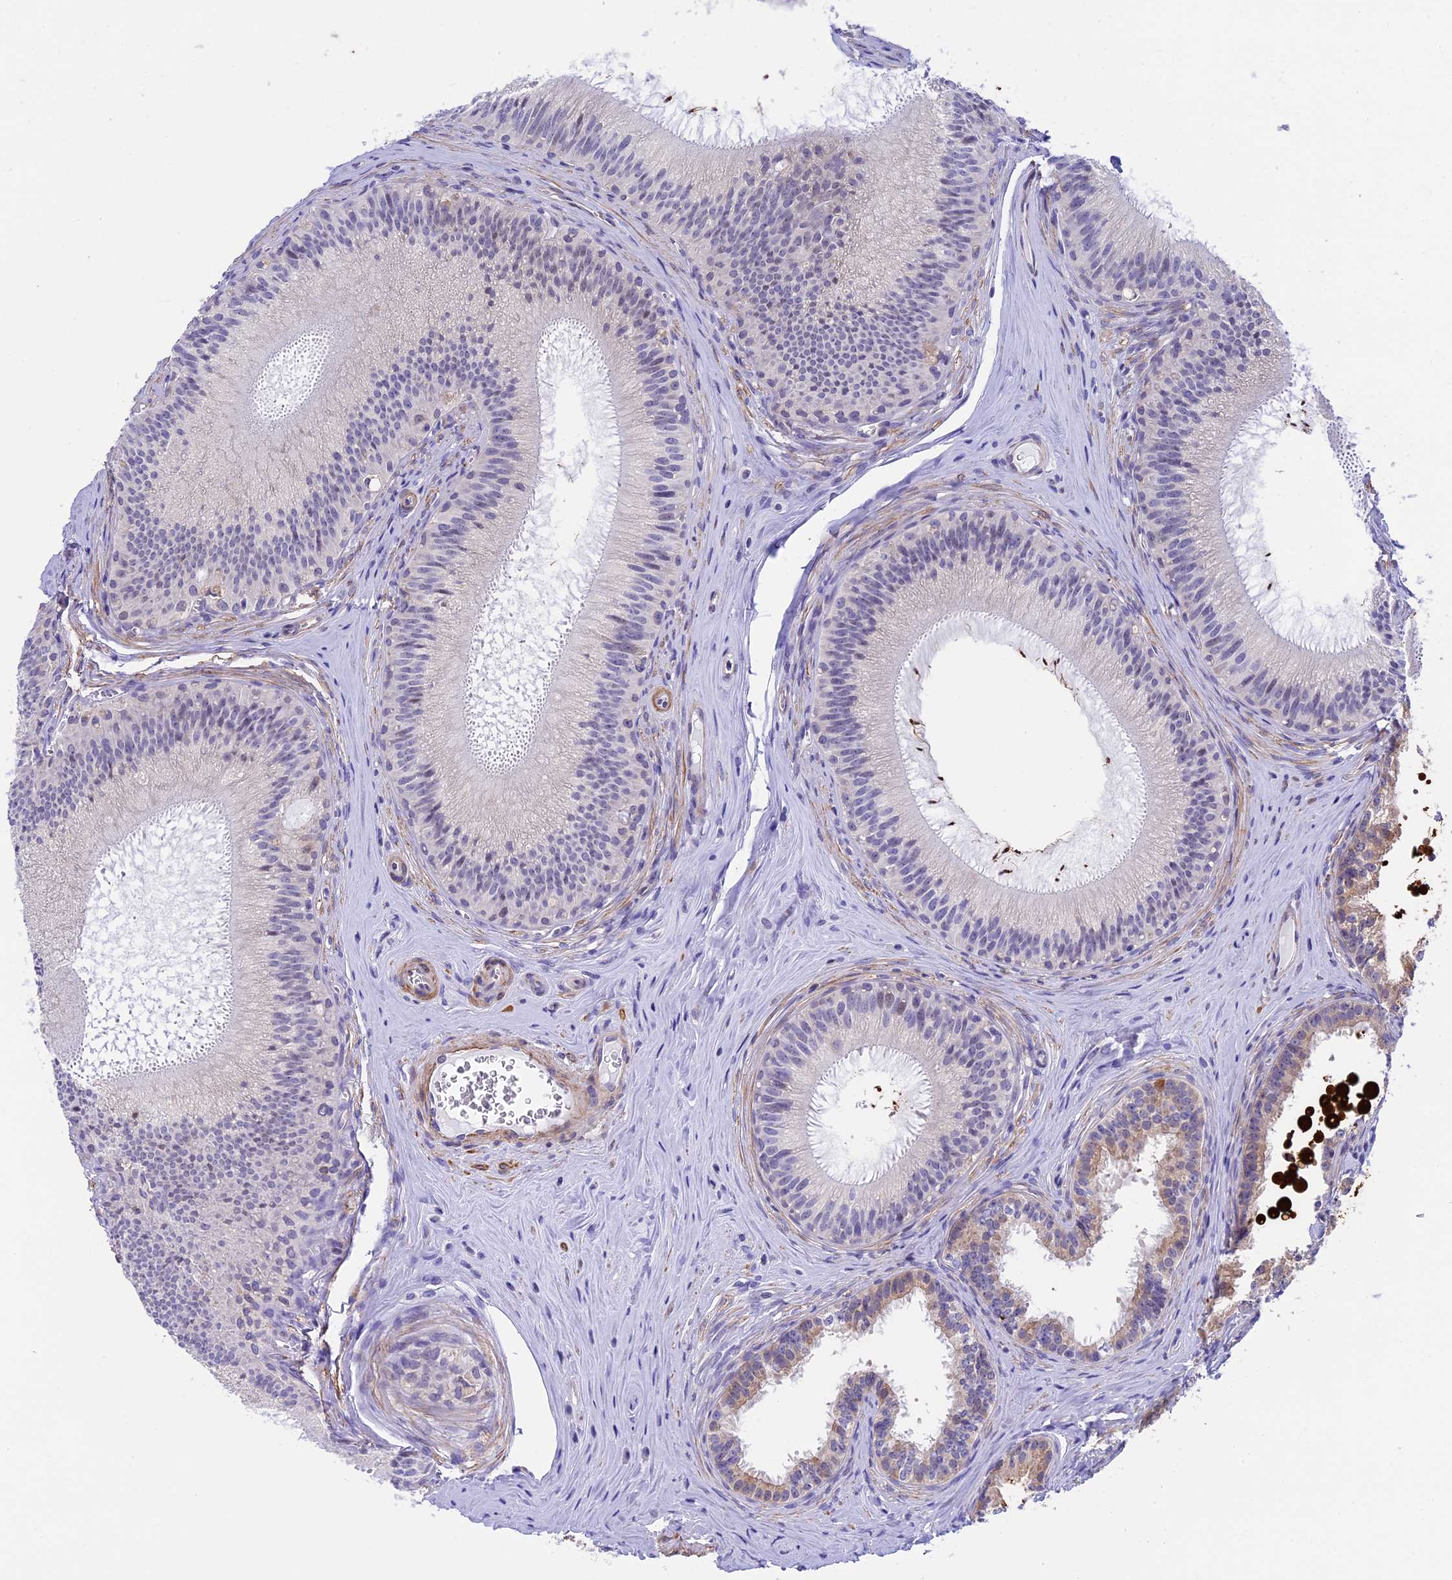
{"staining": {"intensity": "weak", "quantity": "25%-75%", "location": "cytoplasmic/membranous"}, "tissue": "epididymis", "cell_type": "Glandular cells", "image_type": "normal", "snomed": [{"axis": "morphology", "description": "Normal tissue, NOS"}, {"axis": "topography", "description": "Epididymis"}], "caption": "Immunohistochemistry (DAB) staining of normal human epididymis displays weak cytoplasmic/membranous protein expression in about 25%-75% of glandular cells.", "gene": "IGSF6", "patient": {"sex": "male", "age": 46}}